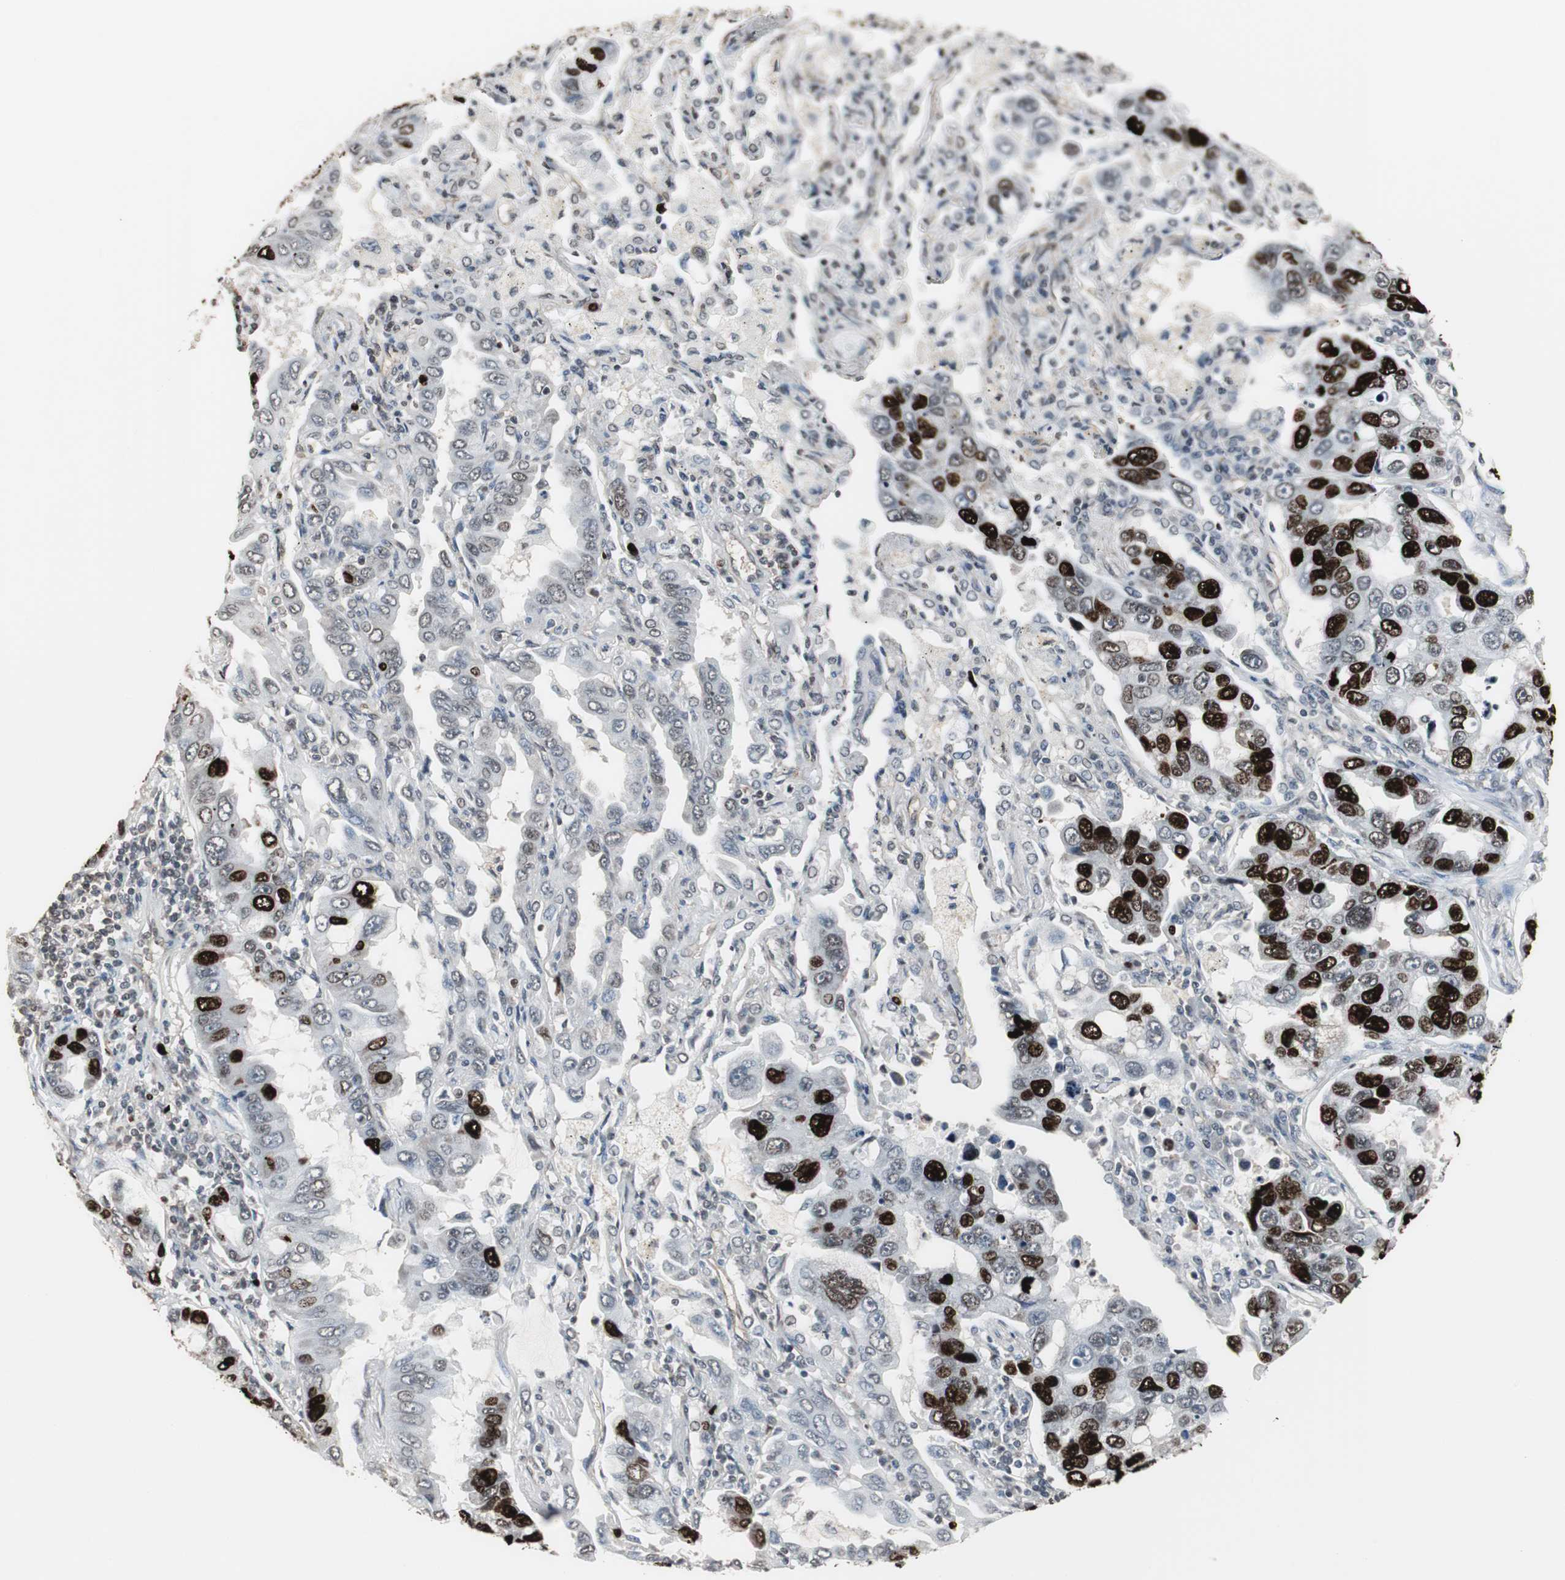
{"staining": {"intensity": "strong", "quantity": "25%-75%", "location": "nuclear"}, "tissue": "lung cancer", "cell_type": "Tumor cells", "image_type": "cancer", "snomed": [{"axis": "morphology", "description": "Adenocarcinoma, NOS"}, {"axis": "topography", "description": "Lung"}], "caption": "Immunohistochemistry (IHC) (DAB (3,3'-diaminobenzidine)) staining of lung adenocarcinoma exhibits strong nuclear protein expression in about 25%-75% of tumor cells. Using DAB (3,3'-diaminobenzidine) (brown) and hematoxylin (blue) stains, captured at high magnification using brightfield microscopy.", "gene": "TOP2A", "patient": {"sex": "male", "age": 64}}